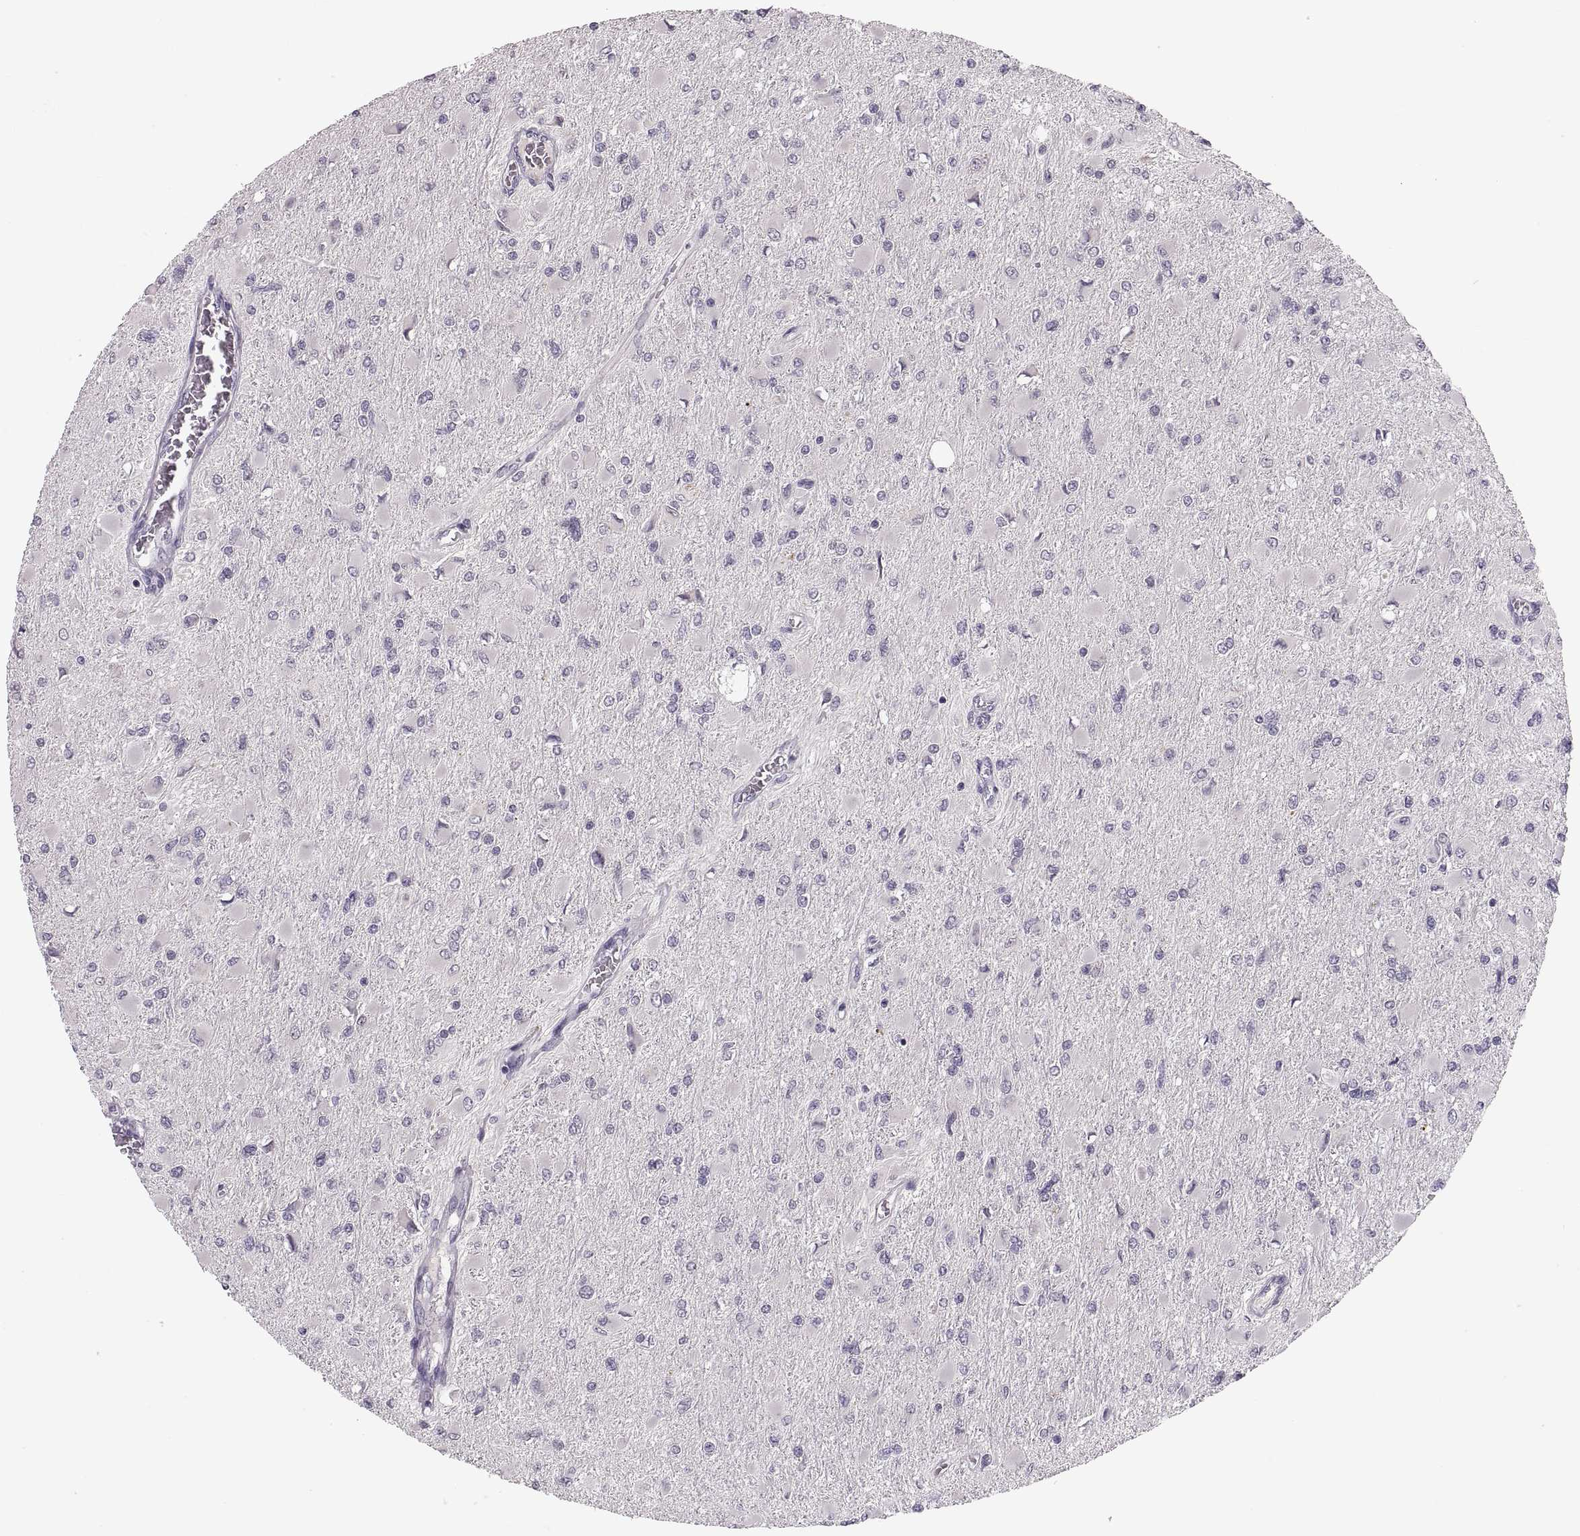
{"staining": {"intensity": "negative", "quantity": "none", "location": "none"}, "tissue": "glioma", "cell_type": "Tumor cells", "image_type": "cancer", "snomed": [{"axis": "morphology", "description": "Glioma, malignant, High grade"}, {"axis": "topography", "description": "Cerebral cortex"}], "caption": "High power microscopy histopathology image of an immunohistochemistry (IHC) image of glioma, revealing no significant positivity in tumor cells.", "gene": "ADH6", "patient": {"sex": "female", "age": 36}}